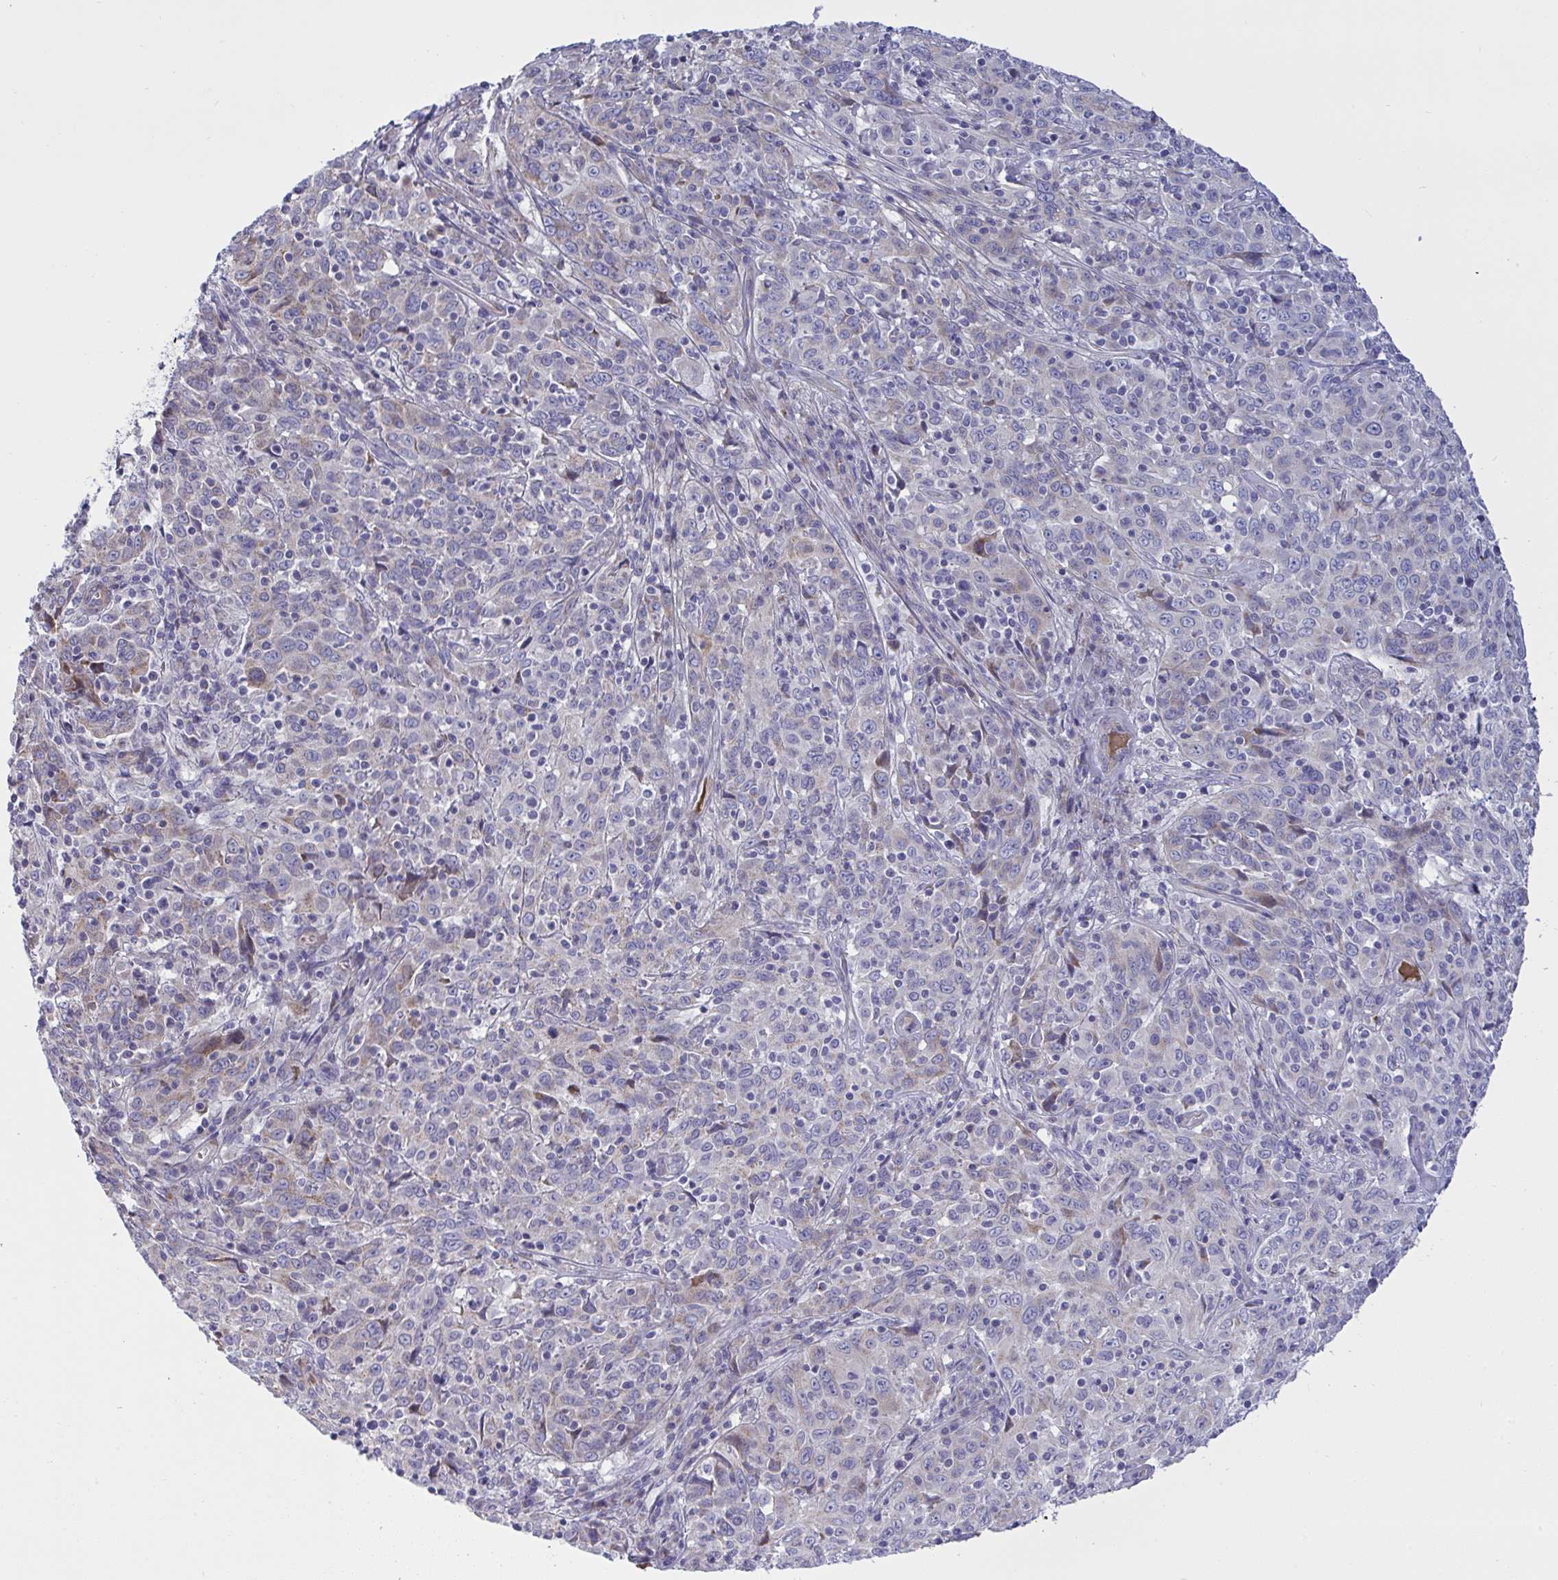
{"staining": {"intensity": "weak", "quantity": "<25%", "location": "cytoplasmic/membranous"}, "tissue": "cervical cancer", "cell_type": "Tumor cells", "image_type": "cancer", "snomed": [{"axis": "morphology", "description": "Squamous cell carcinoma, NOS"}, {"axis": "topography", "description": "Cervix"}], "caption": "High power microscopy photomicrograph of an immunohistochemistry photomicrograph of squamous cell carcinoma (cervical), revealing no significant expression in tumor cells.", "gene": "NTN1", "patient": {"sex": "female", "age": 46}}